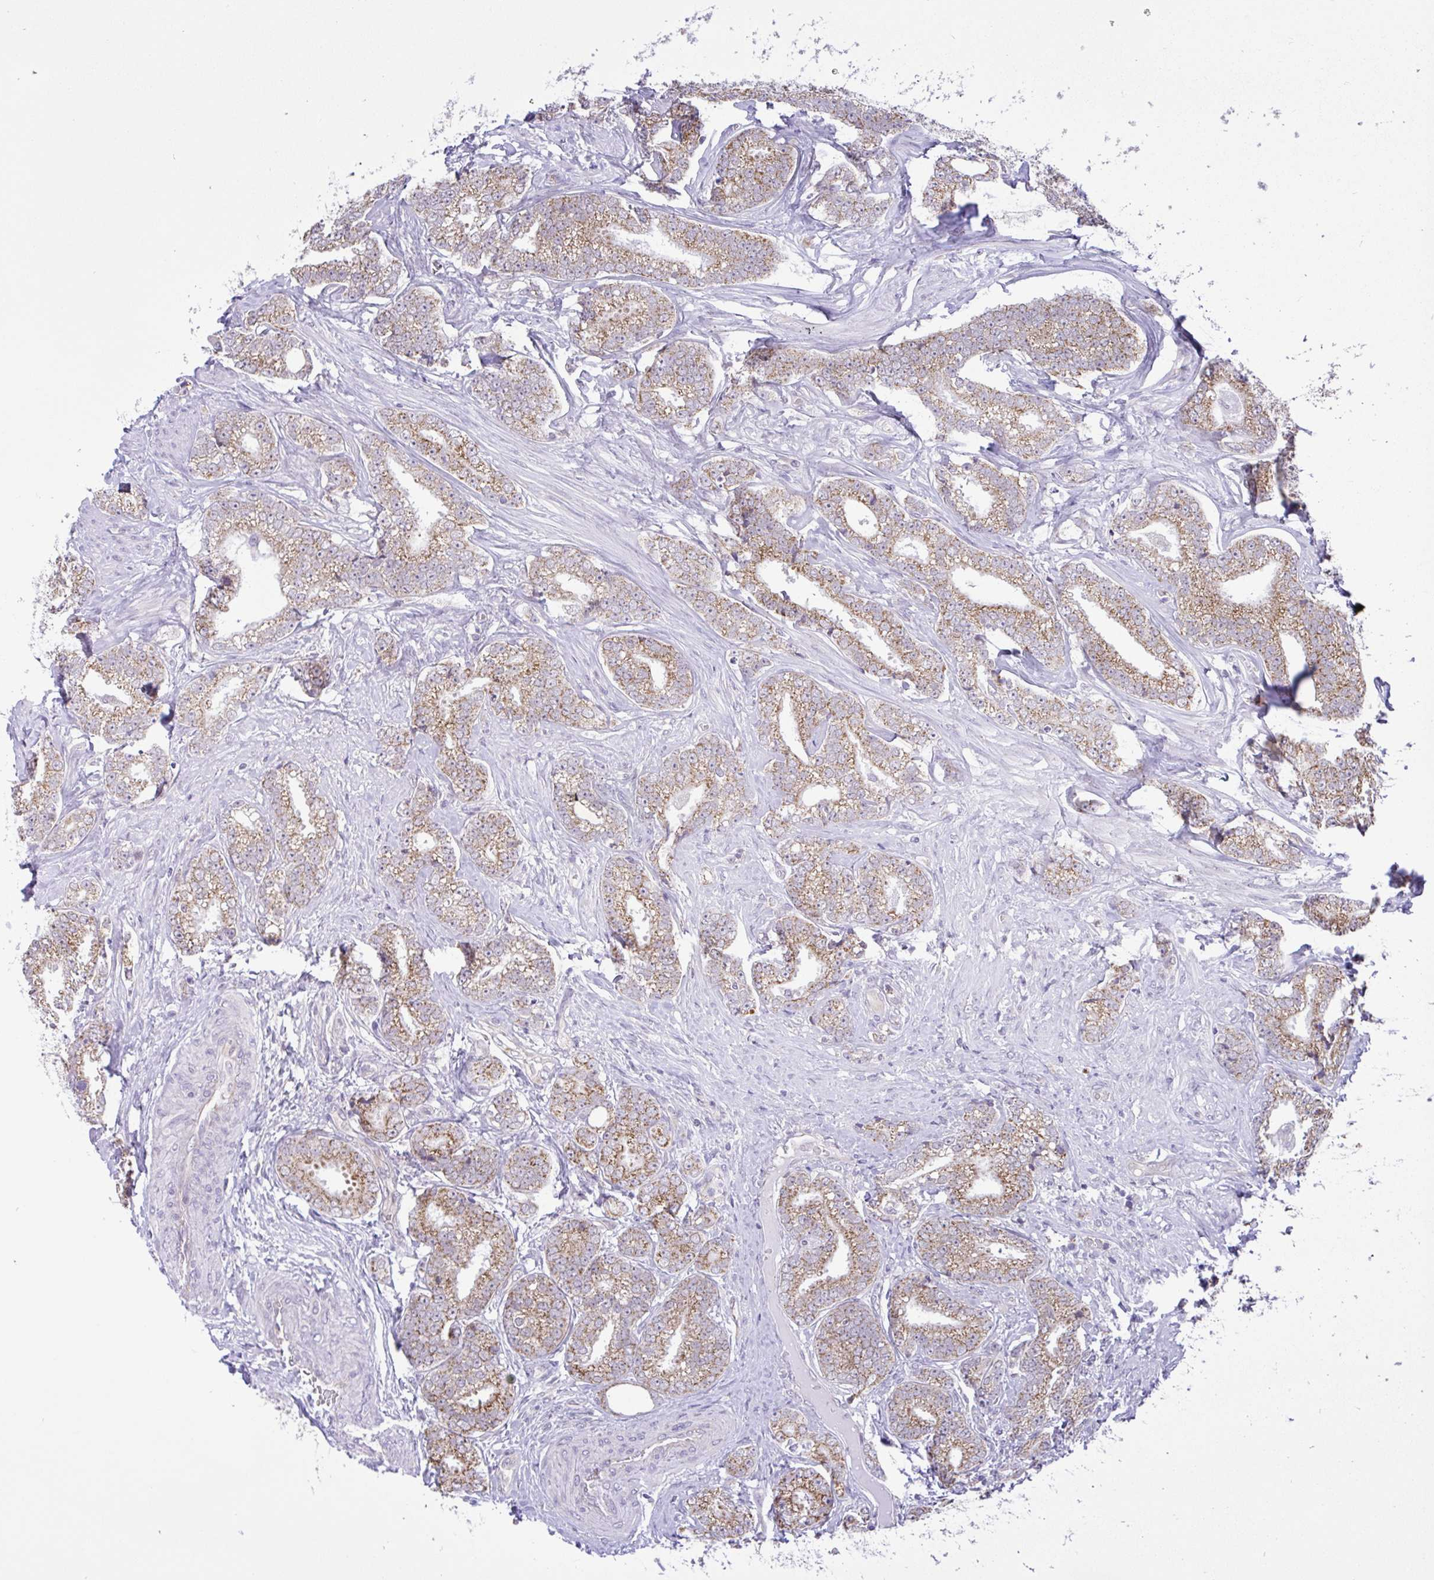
{"staining": {"intensity": "strong", "quantity": "25%-75%", "location": "cytoplasmic/membranous"}, "tissue": "prostate cancer", "cell_type": "Tumor cells", "image_type": "cancer", "snomed": [{"axis": "morphology", "description": "Adenocarcinoma, Low grade"}, {"axis": "topography", "description": "Prostate"}], "caption": "Protein expression analysis of adenocarcinoma (low-grade) (prostate) reveals strong cytoplasmic/membranous staining in approximately 25%-75% of tumor cells.", "gene": "PYCR2", "patient": {"sex": "male", "age": 63}}